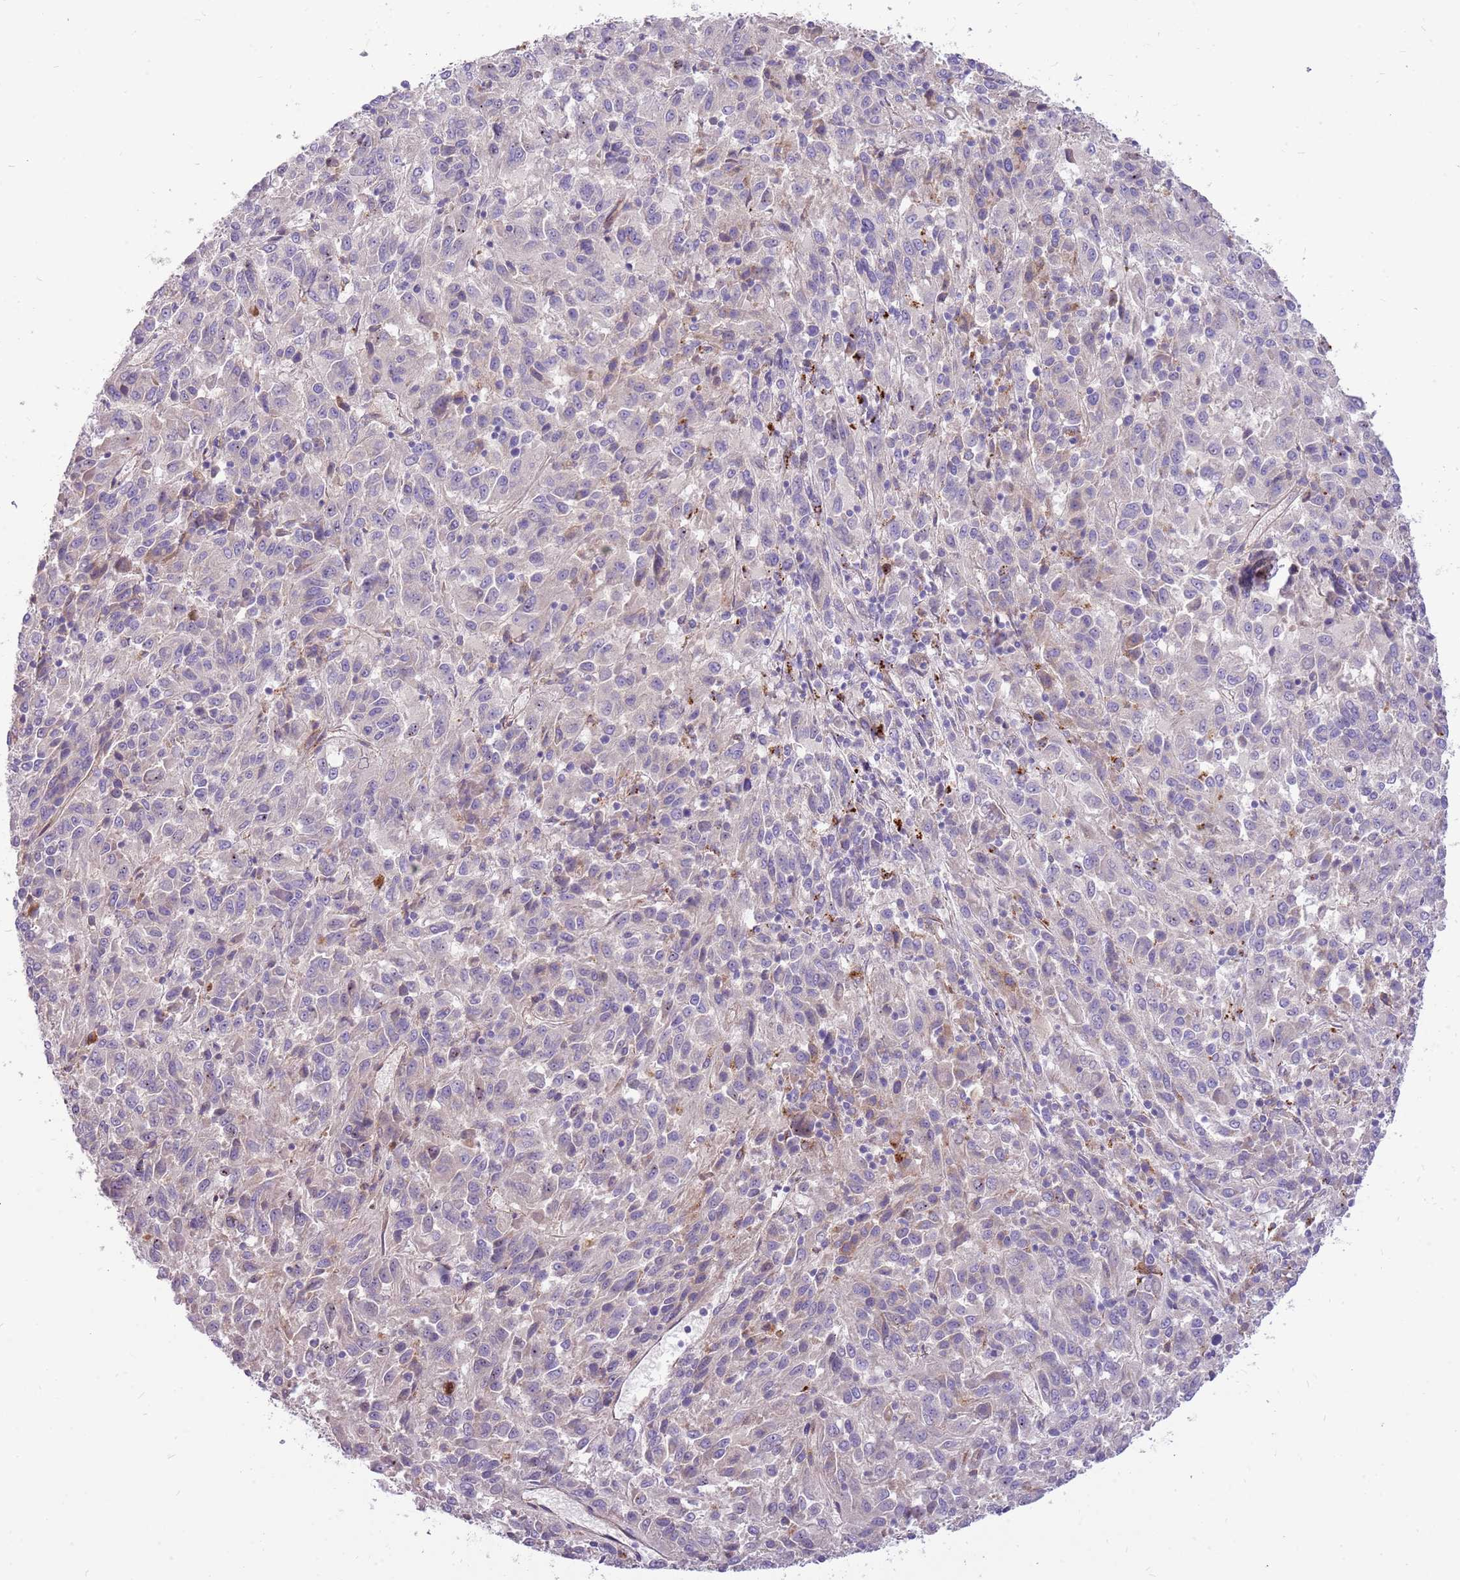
{"staining": {"intensity": "negative", "quantity": "none", "location": "none"}, "tissue": "melanoma", "cell_type": "Tumor cells", "image_type": "cancer", "snomed": [{"axis": "morphology", "description": "Malignant melanoma, Metastatic site"}, {"axis": "topography", "description": "Lung"}], "caption": "Human malignant melanoma (metastatic site) stained for a protein using immunohistochemistry (IHC) demonstrates no positivity in tumor cells.", "gene": "NTN4", "patient": {"sex": "male", "age": 64}}